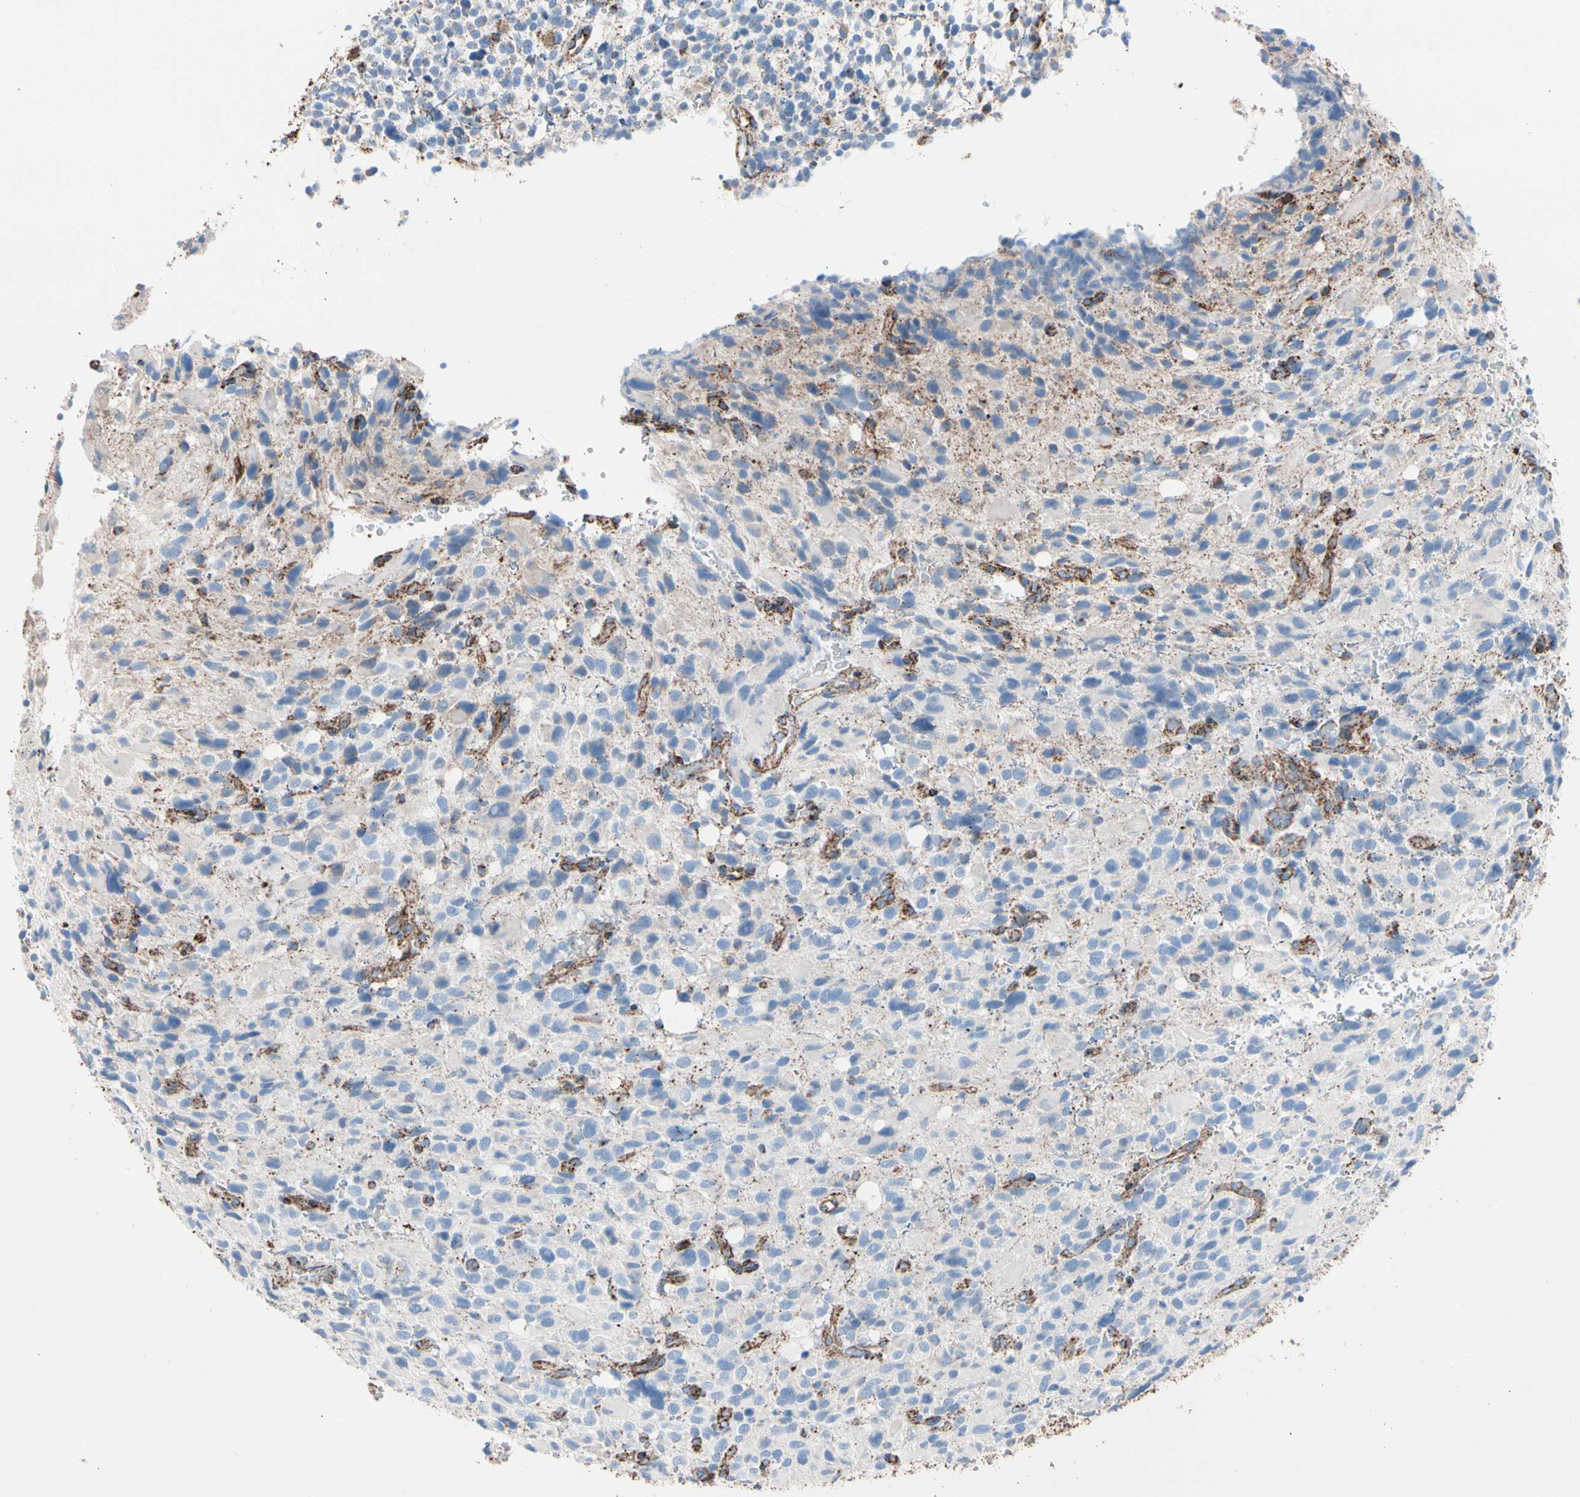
{"staining": {"intensity": "strong", "quantity": "<25%", "location": "cytoplasmic/membranous"}, "tissue": "glioma", "cell_type": "Tumor cells", "image_type": "cancer", "snomed": [{"axis": "morphology", "description": "Glioma, malignant, High grade"}, {"axis": "topography", "description": "Brain"}], "caption": "High-grade glioma (malignant) stained with DAB (3,3'-diaminobenzidine) IHC demonstrates medium levels of strong cytoplasmic/membranous staining in about <25% of tumor cells. (brown staining indicates protein expression, while blue staining denotes nuclei).", "gene": "HK1", "patient": {"sex": "male", "age": 48}}